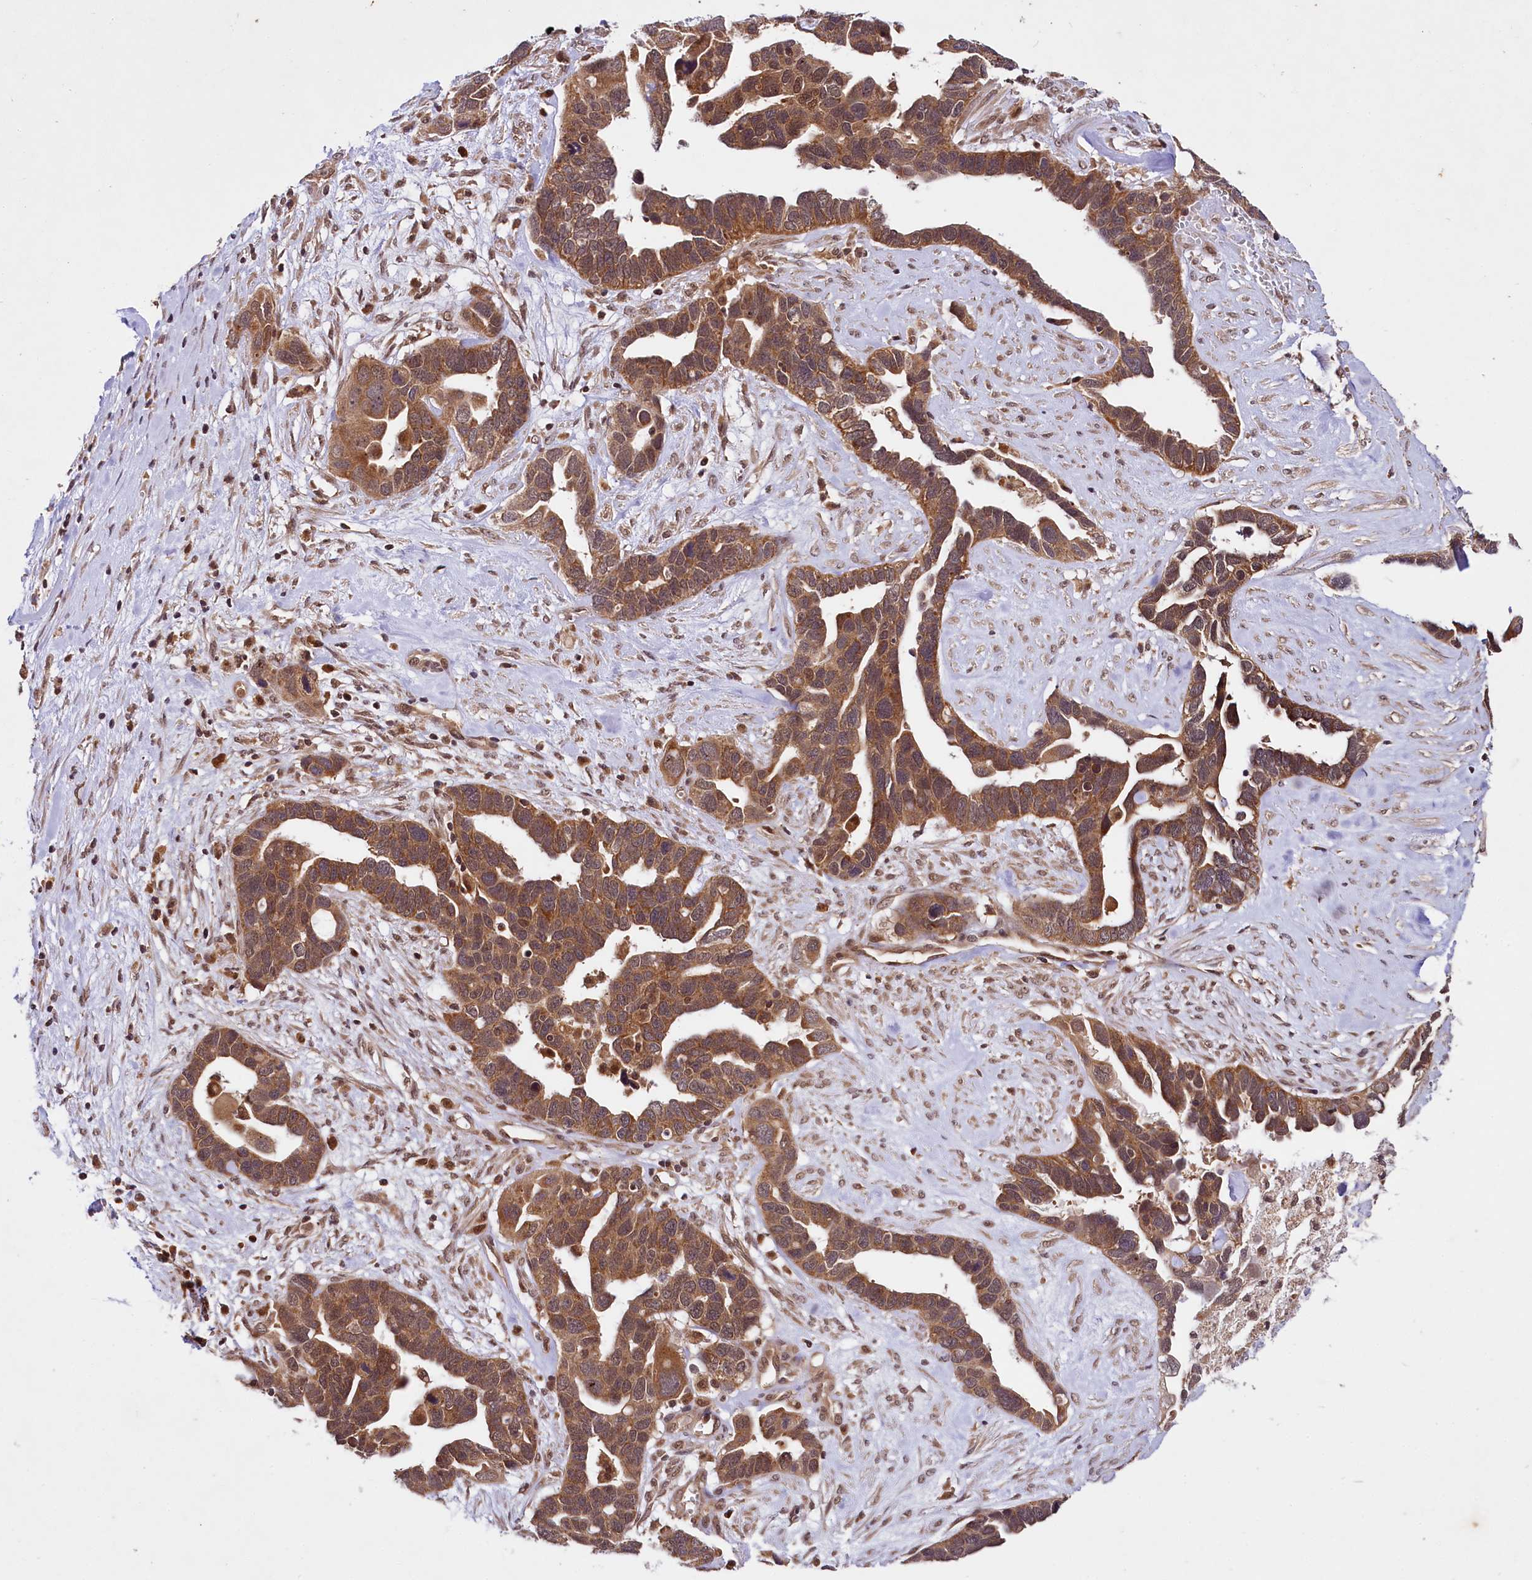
{"staining": {"intensity": "strong", "quantity": ">75%", "location": "cytoplasmic/membranous"}, "tissue": "ovarian cancer", "cell_type": "Tumor cells", "image_type": "cancer", "snomed": [{"axis": "morphology", "description": "Cystadenocarcinoma, serous, NOS"}, {"axis": "topography", "description": "Ovary"}], "caption": "IHC micrograph of serous cystadenocarcinoma (ovarian) stained for a protein (brown), which exhibits high levels of strong cytoplasmic/membranous expression in approximately >75% of tumor cells.", "gene": "UBE3A", "patient": {"sex": "female", "age": 54}}